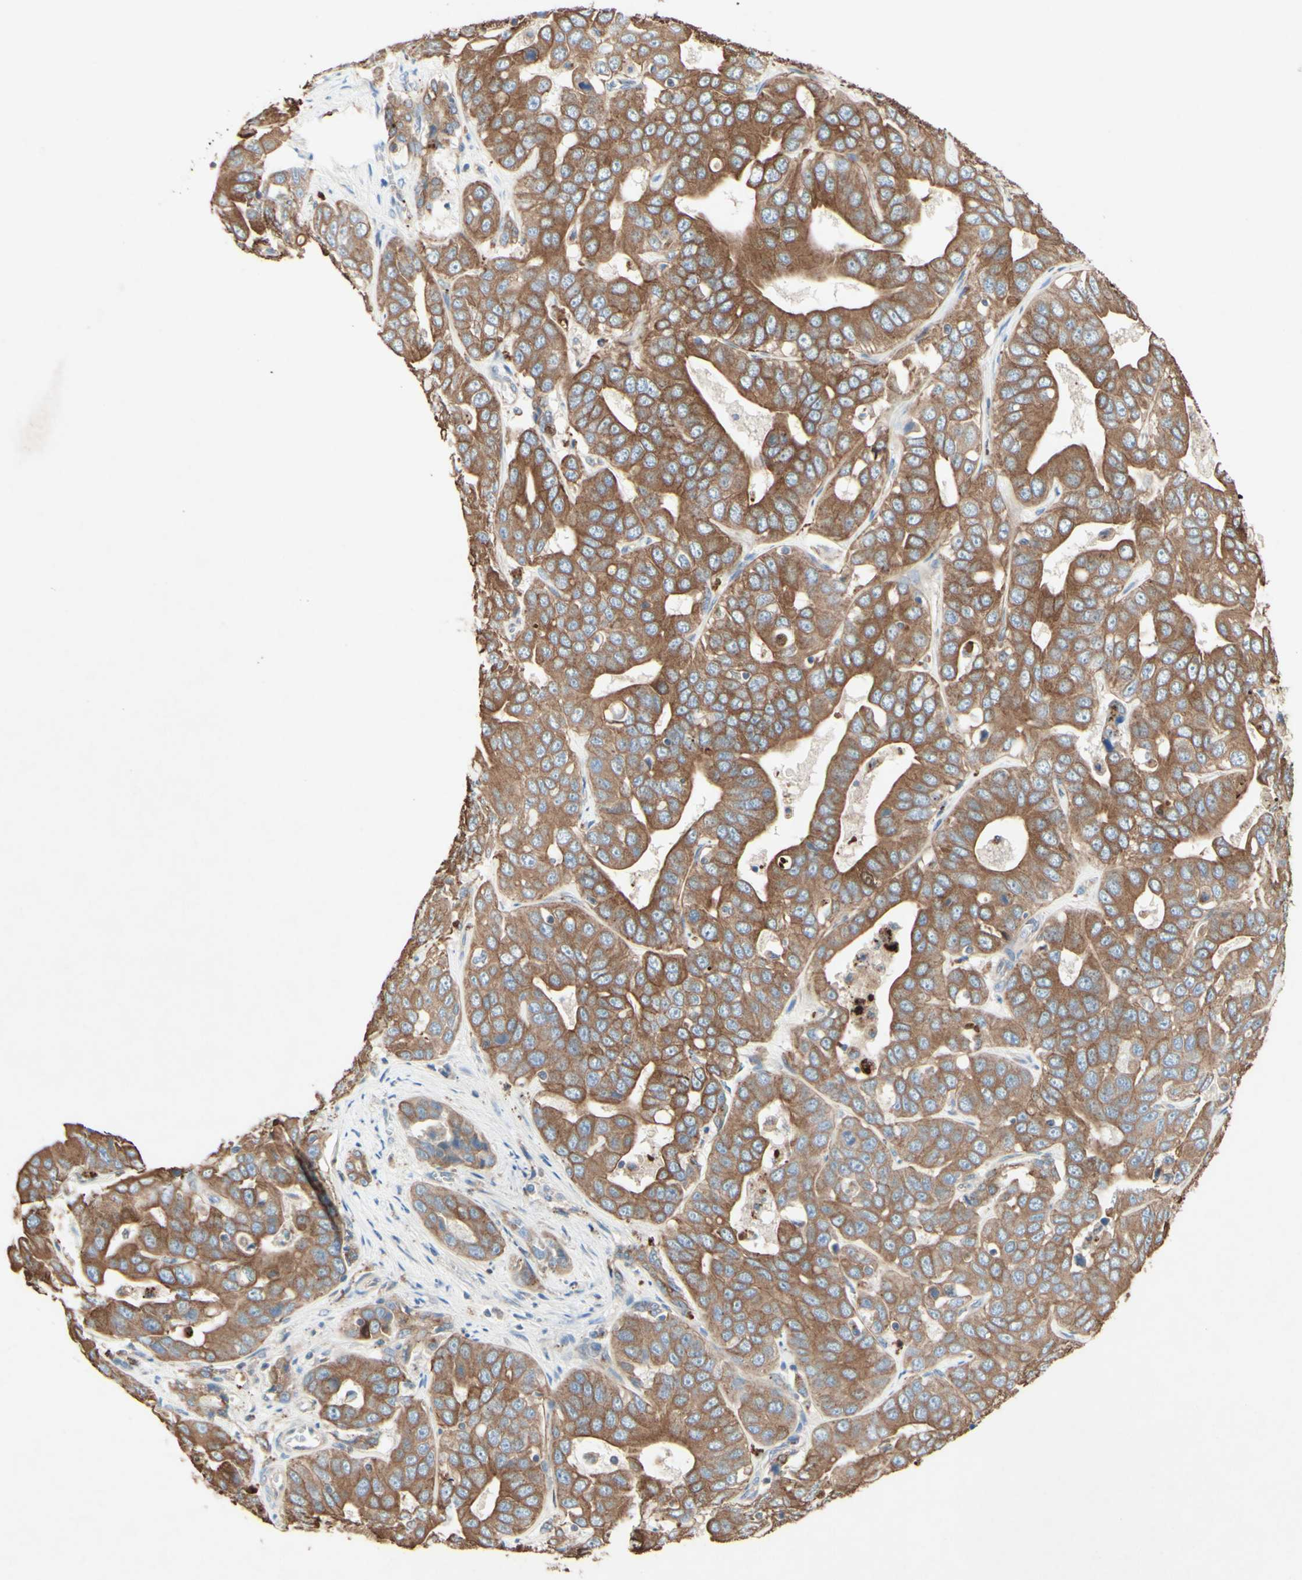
{"staining": {"intensity": "moderate", "quantity": ">75%", "location": "cytoplasmic/membranous"}, "tissue": "liver cancer", "cell_type": "Tumor cells", "image_type": "cancer", "snomed": [{"axis": "morphology", "description": "Cholangiocarcinoma"}, {"axis": "topography", "description": "Liver"}], "caption": "An immunohistochemistry (IHC) photomicrograph of tumor tissue is shown. Protein staining in brown shows moderate cytoplasmic/membranous positivity in cholangiocarcinoma (liver) within tumor cells.", "gene": "MTM1", "patient": {"sex": "female", "age": 52}}